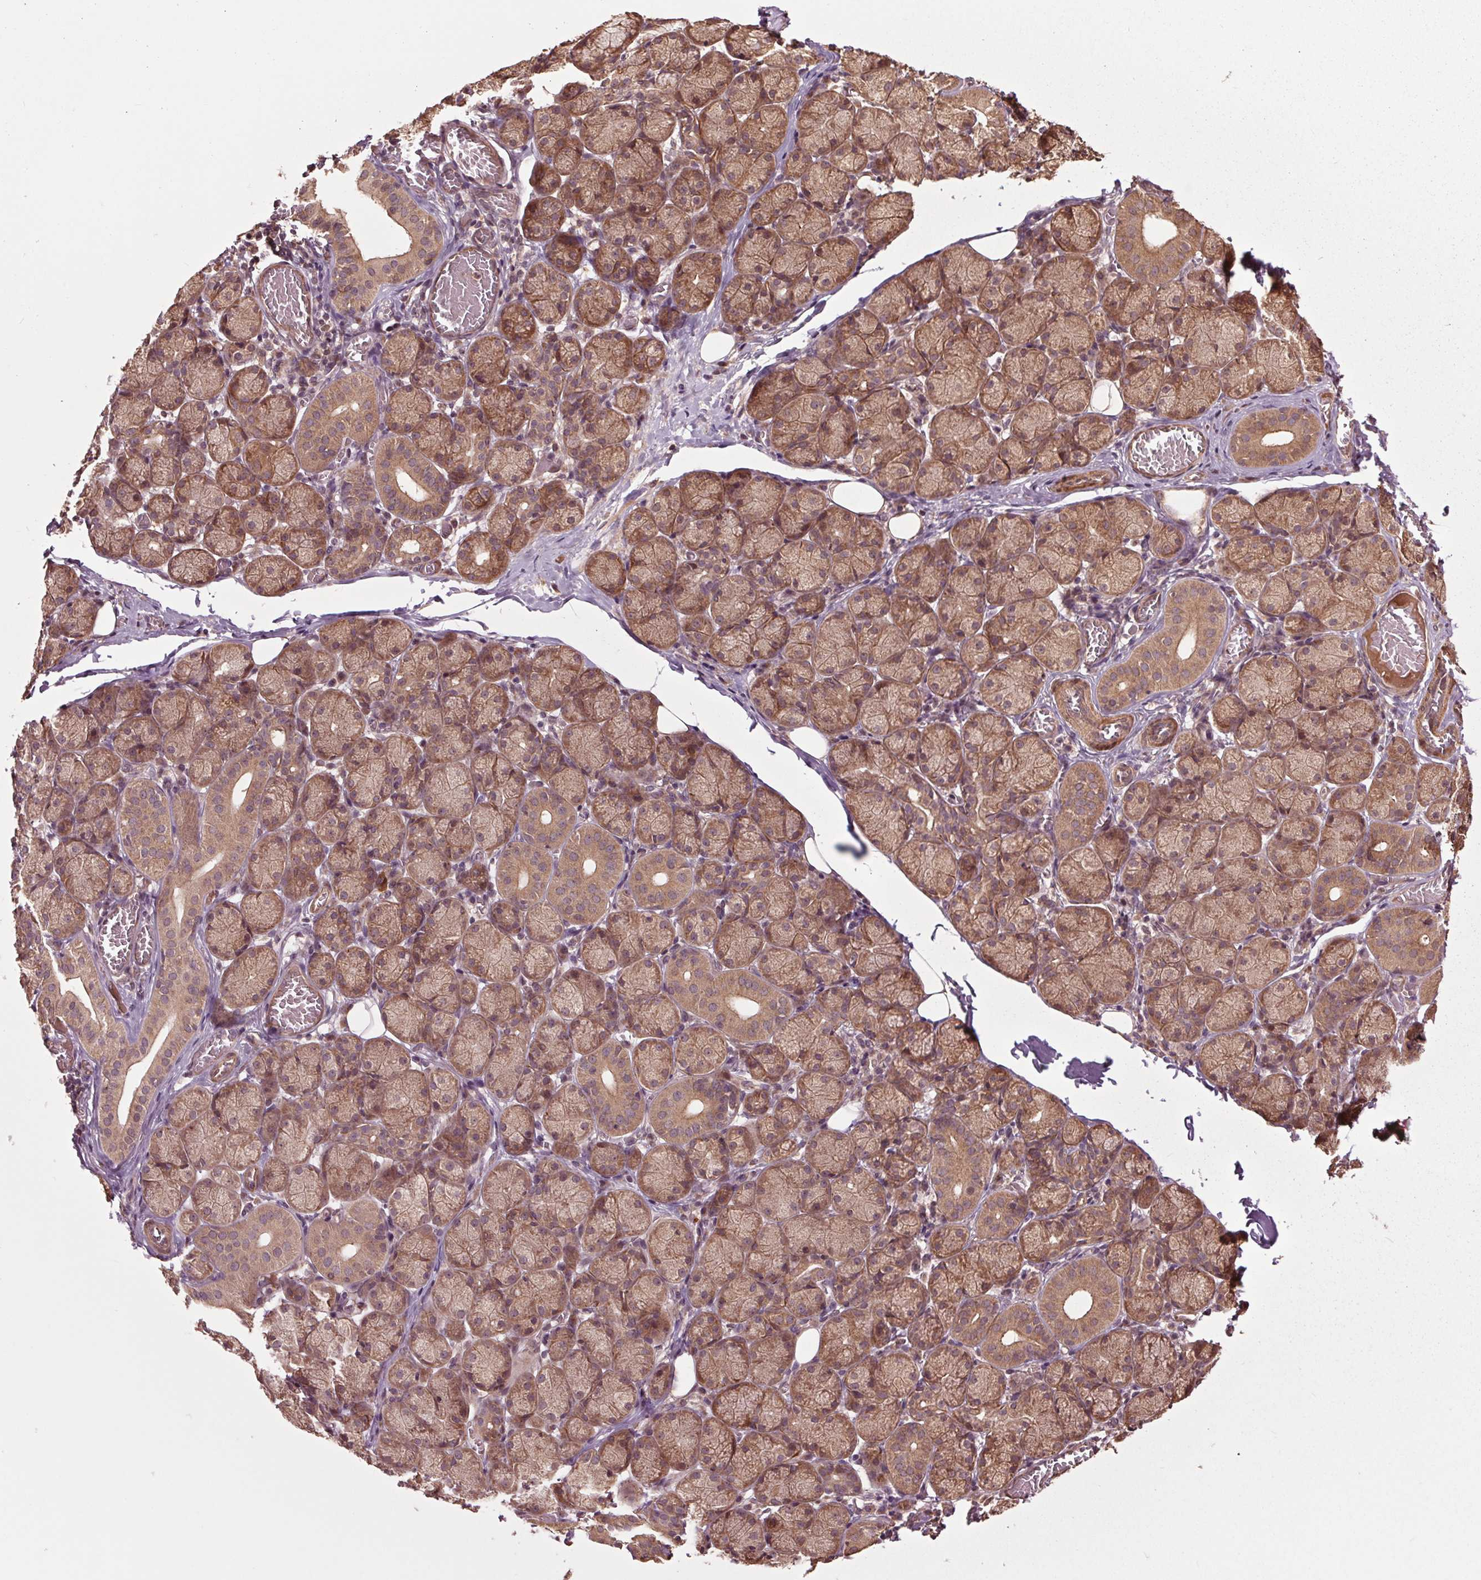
{"staining": {"intensity": "moderate", "quantity": ">75%", "location": "cytoplasmic/membranous,nuclear"}, "tissue": "salivary gland", "cell_type": "Glandular cells", "image_type": "normal", "snomed": [{"axis": "morphology", "description": "Normal tissue, NOS"}, {"axis": "topography", "description": "Salivary gland"}, {"axis": "topography", "description": "Peripheral nerve tissue"}], "caption": "Brown immunohistochemical staining in benign salivary gland displays moderate cytoplasmic/membranous,nuclear positivity in approximately >75% of glandular cells.", "gene": "CEP95", "patient": {"sex": "female", "age": 24}}